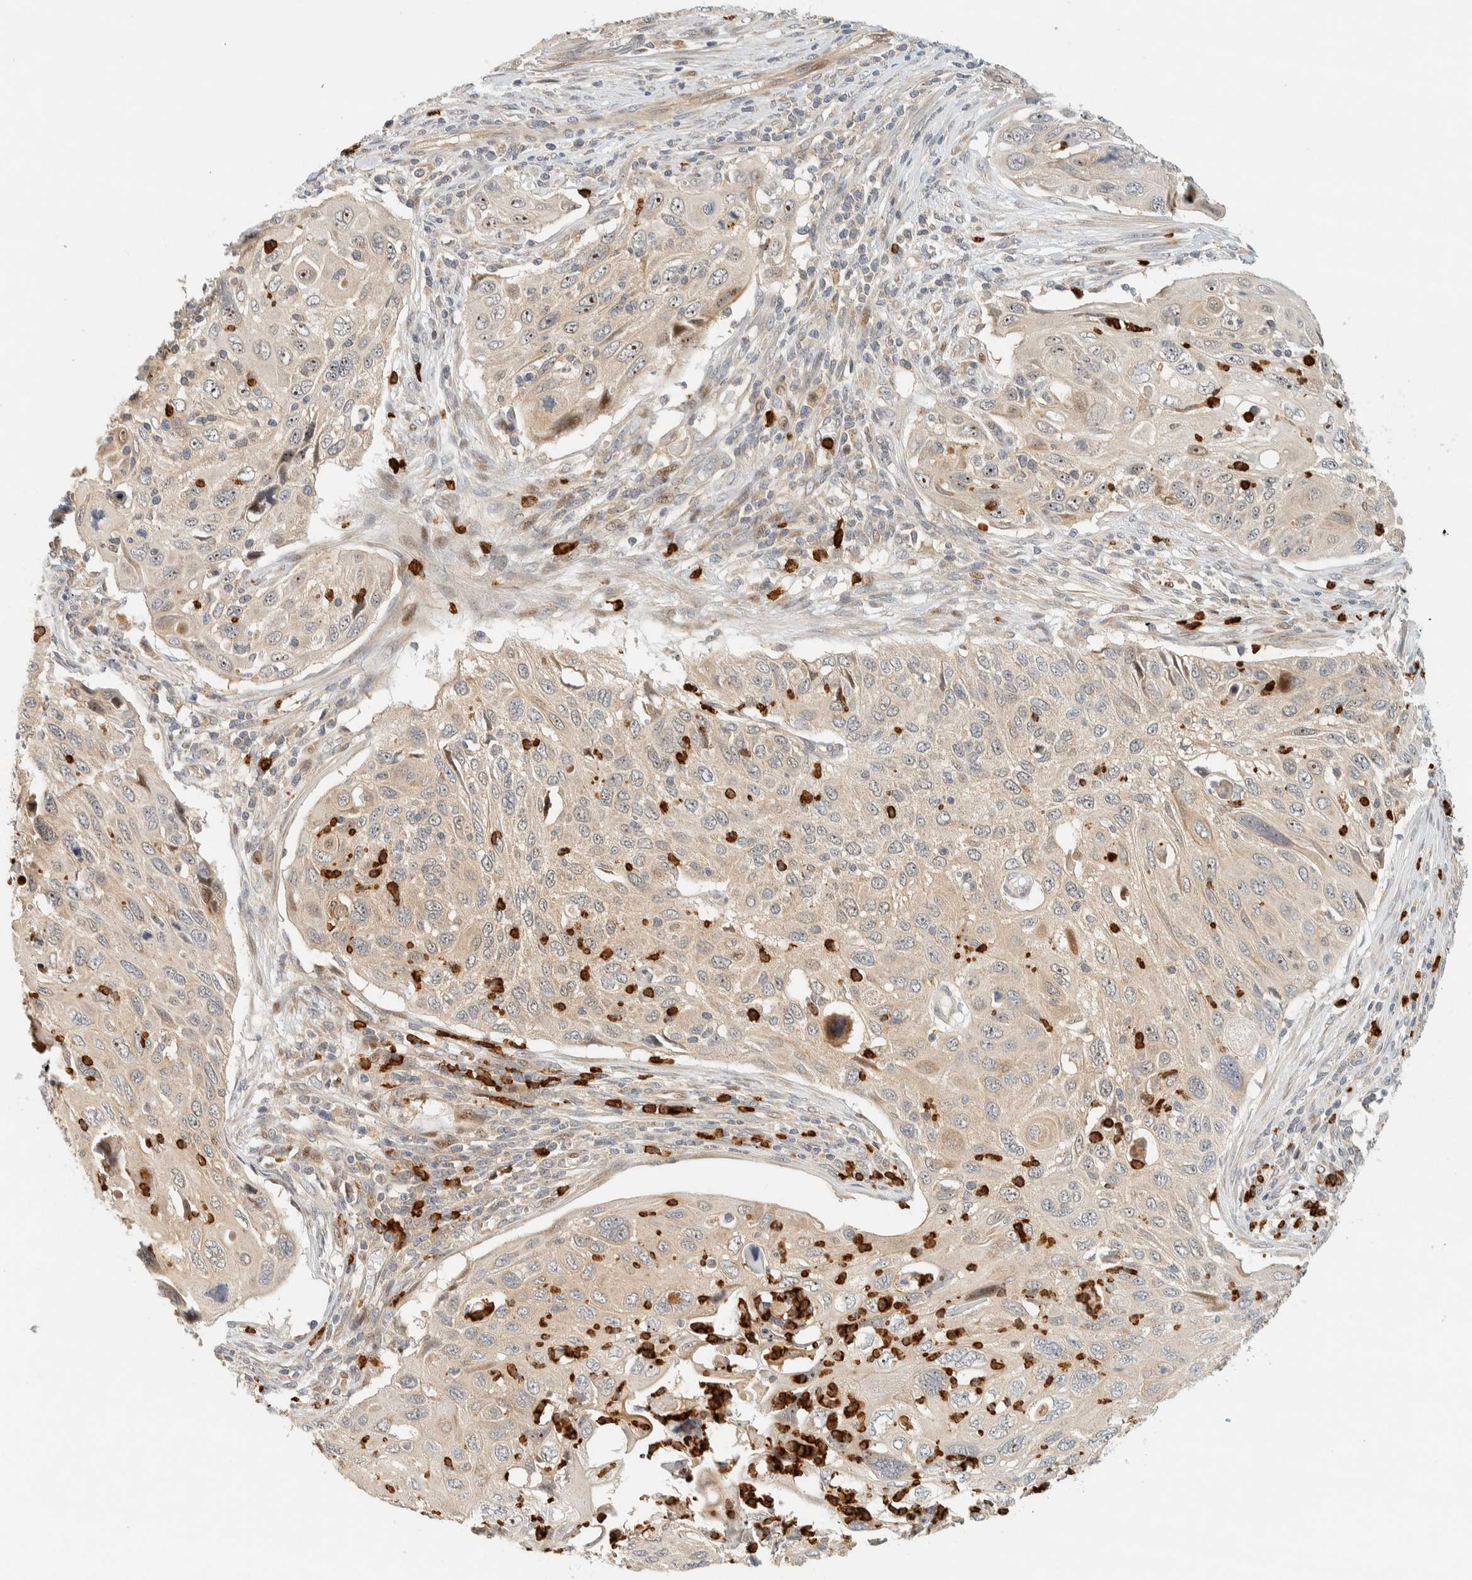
{"staining": {"intensity": "moderate", "quantity": "<25%", "location": "cytoplasmic/membranous,nuclear"}, "tissue": "cervical cancer", "cell_type": "Tumor cells", "image_type": "cancer", "snomed": [{"axis": "morphology", "description": "Squamous cell carcinoma, NOS"}, {"axis": "topography", "description": "Cervix"}], "caption": "Immunohistochemistry (IHC) photomicrograph of human squamous cell carcinoma (cervical) stained for a protein (brown), which displays low levels of moderate cytoplasmic/membranous and nuclear staining in about <25% of tumor cells.", "gene": "CCDC171", "patient": {"sex": "female", "age": 70}}